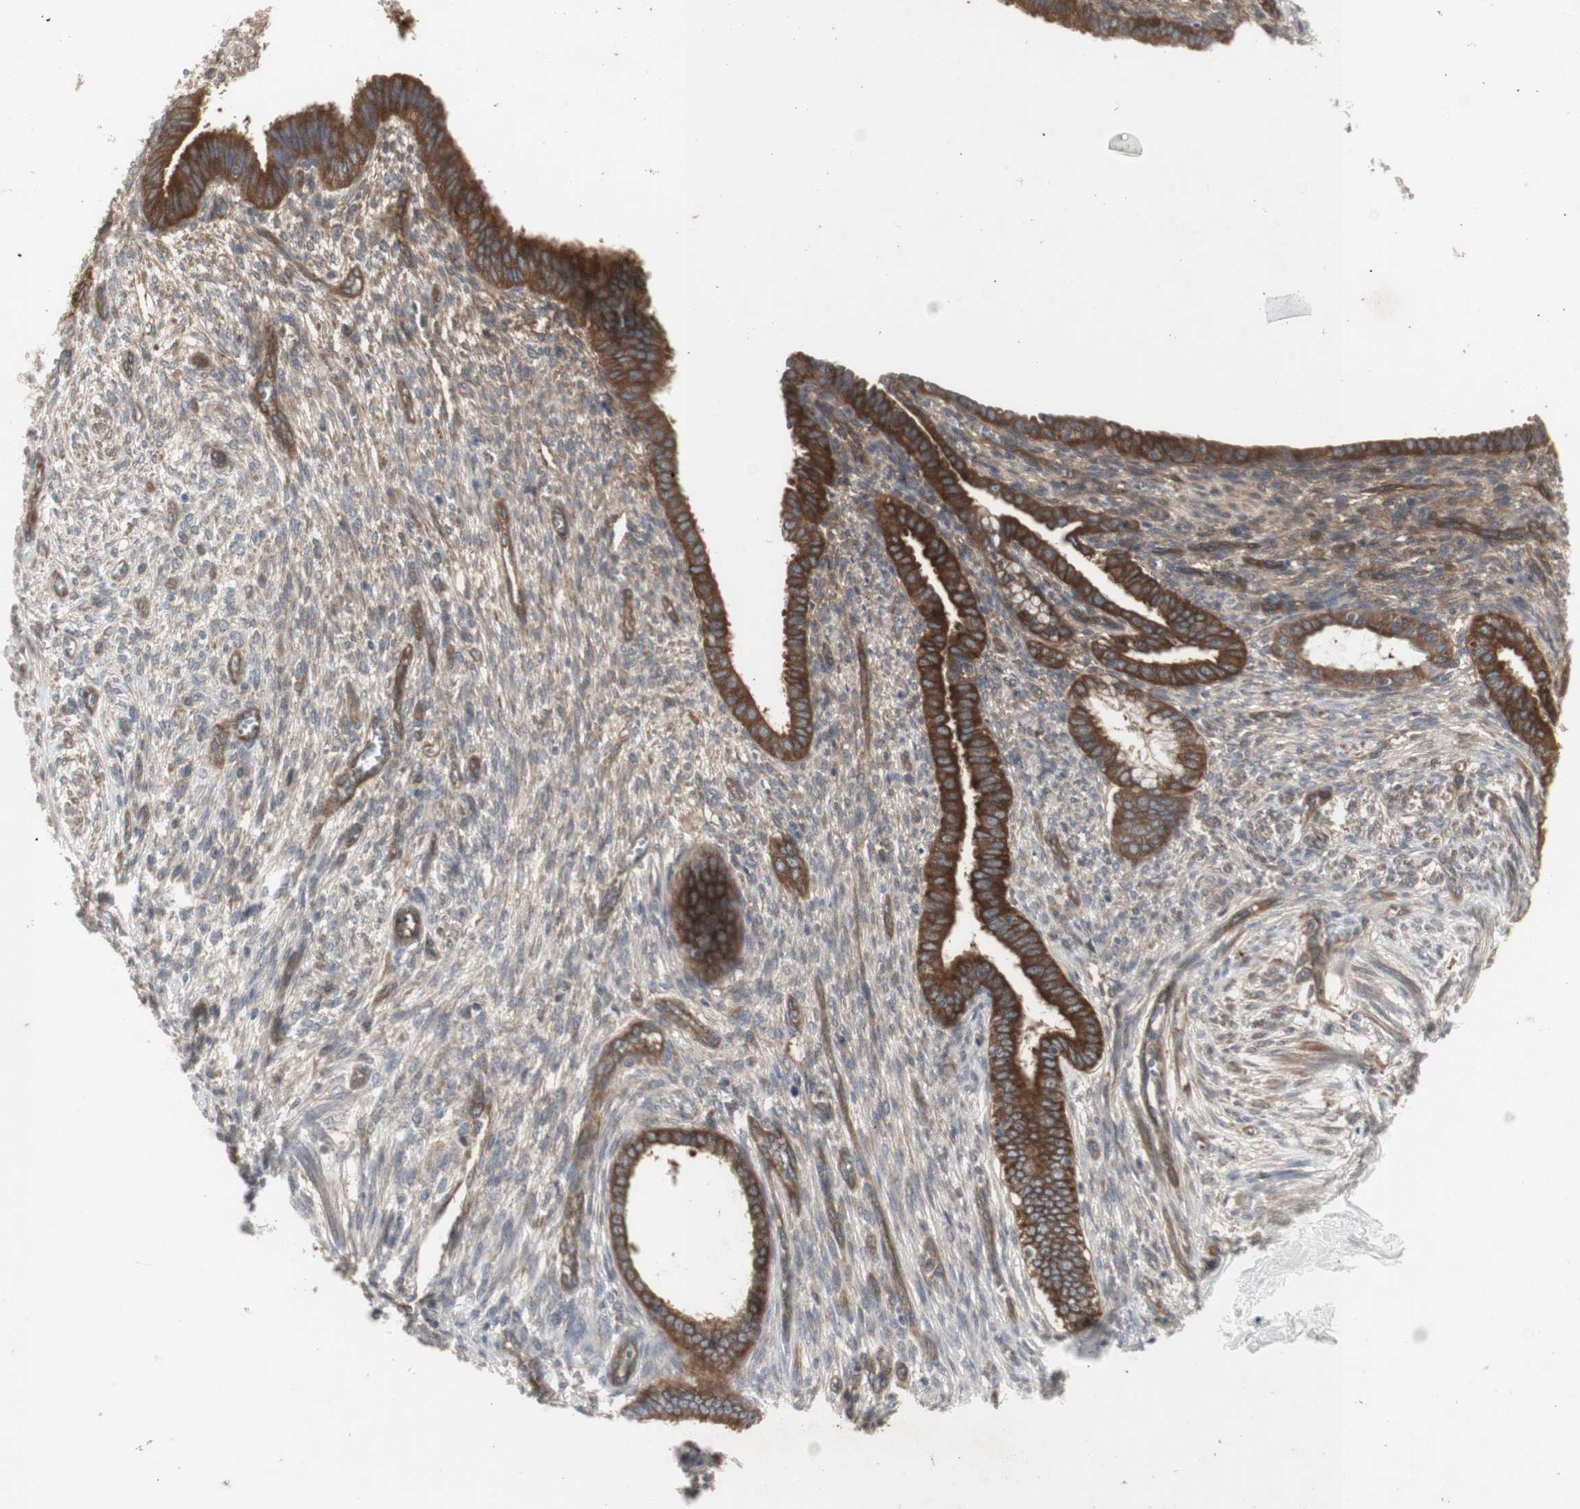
{"staining": {"intensity": "weak", "quantity": ">75%", "location": "cytoplasmic/membranous"}, "tissue": "endometrium", "cell_type": "Cells in endometrial stroma", "image_type": "normal", "snomed": [{"axis": "morphology", "description": "Normal tissue, NOS"}, {"axis": "topography", "description": "Endometrium"}], "caption": "Endometrium stained with IHC demonstrates weak cytoplasmic/membranous expression in approximately >75% of cells in endometrial stroma.", "gene": "CHURC1", "patient": {"sex": "female", "age": 72}}